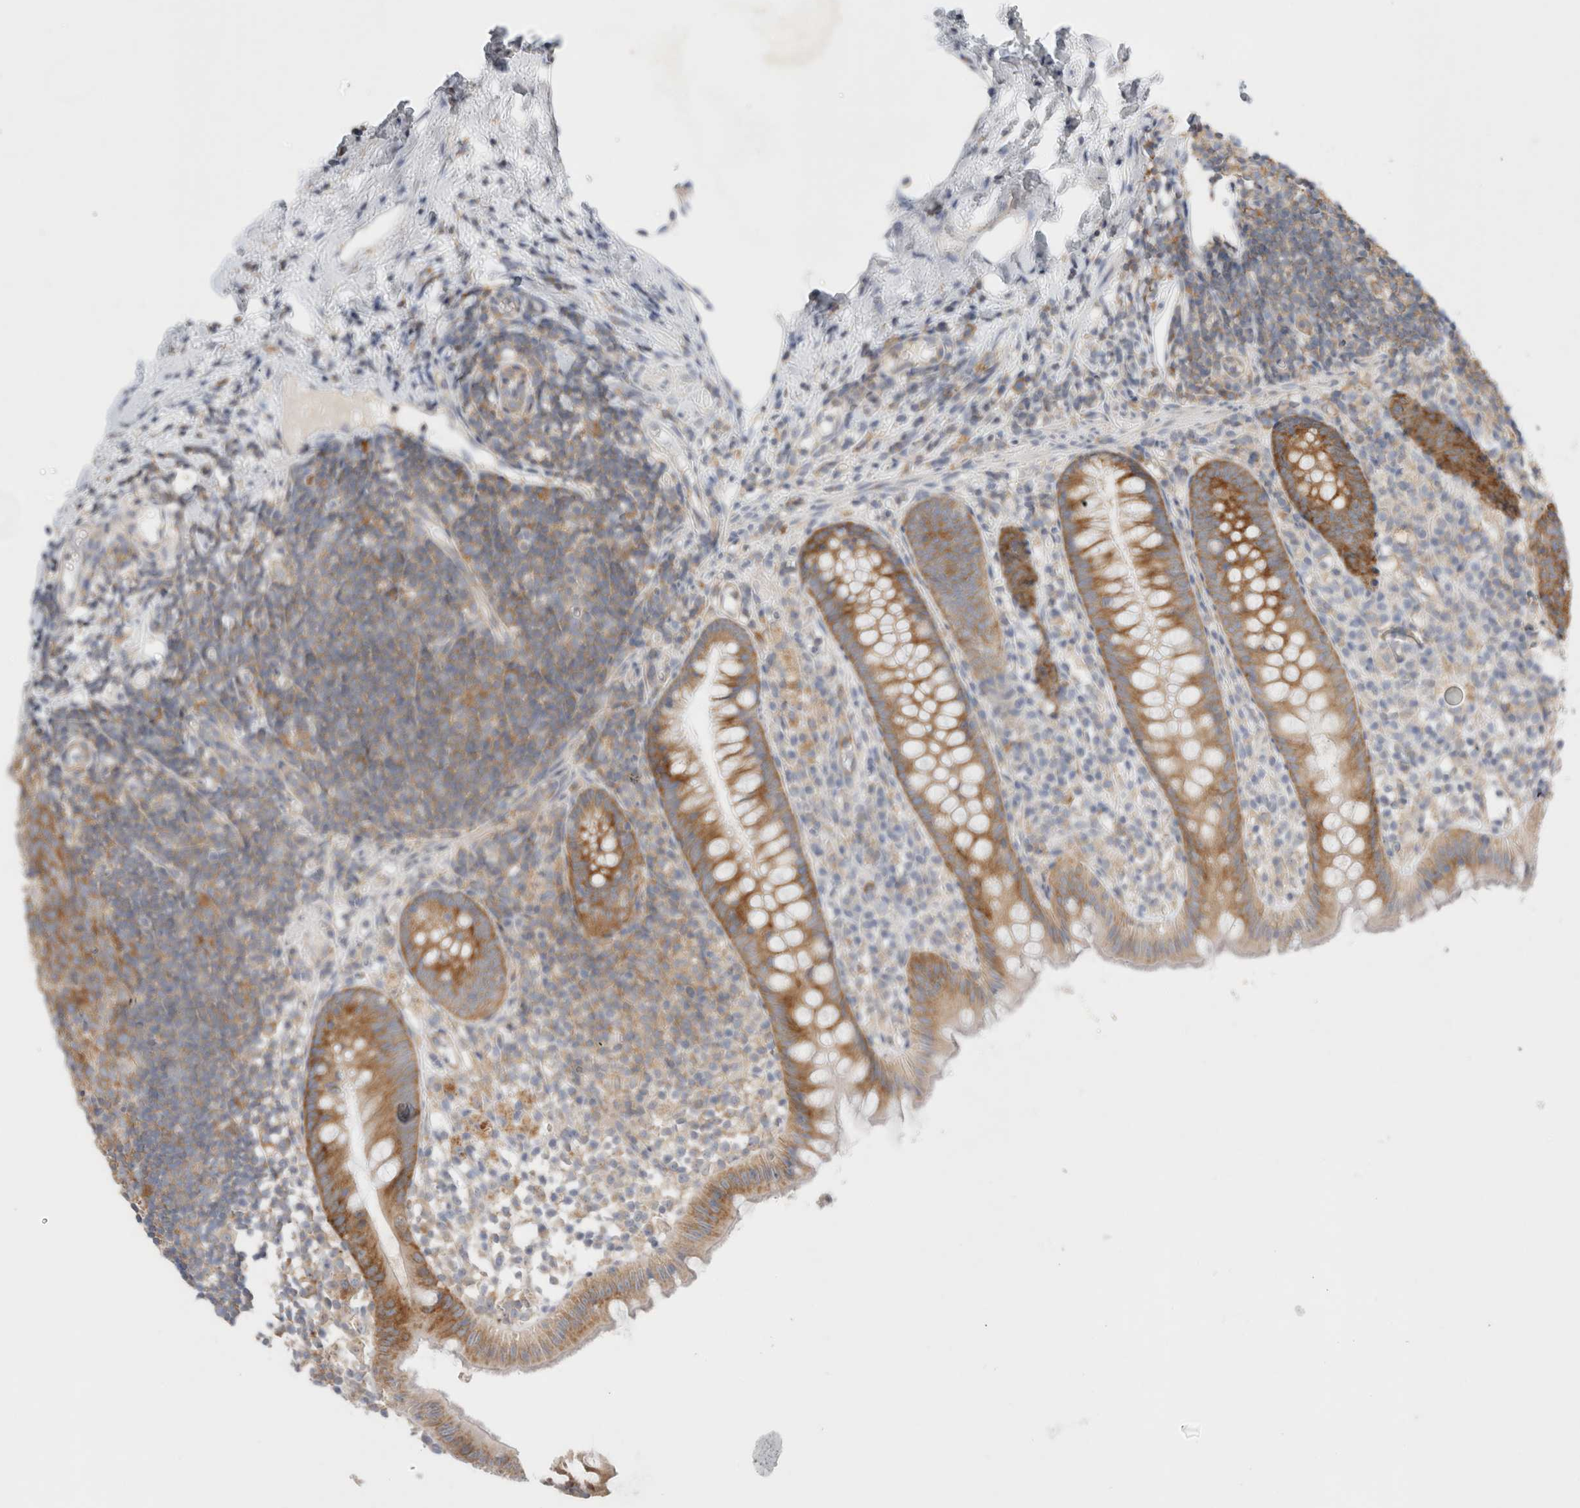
{"staining": {"intensity": "moderate", "quantity": ">75%", "location": "cytoplasmic/membranous"}, "tissue": "appendix", "cell_type": "Glandular cells", "image_type": "normal", "snomed": [{"axis": "morphology", "description": "Normal tissue, NOS"}, {"axis": "topography", "description": "Appendix"}], "caption": "An image showing moderate cytoplasmic/membranous staining in about >75% of glandular cells in unremarkable appendix, as visualized by brown immunohistochemical staining.", "gene": "ZNF23", "patient": {"sex": "female", "age": 20}}